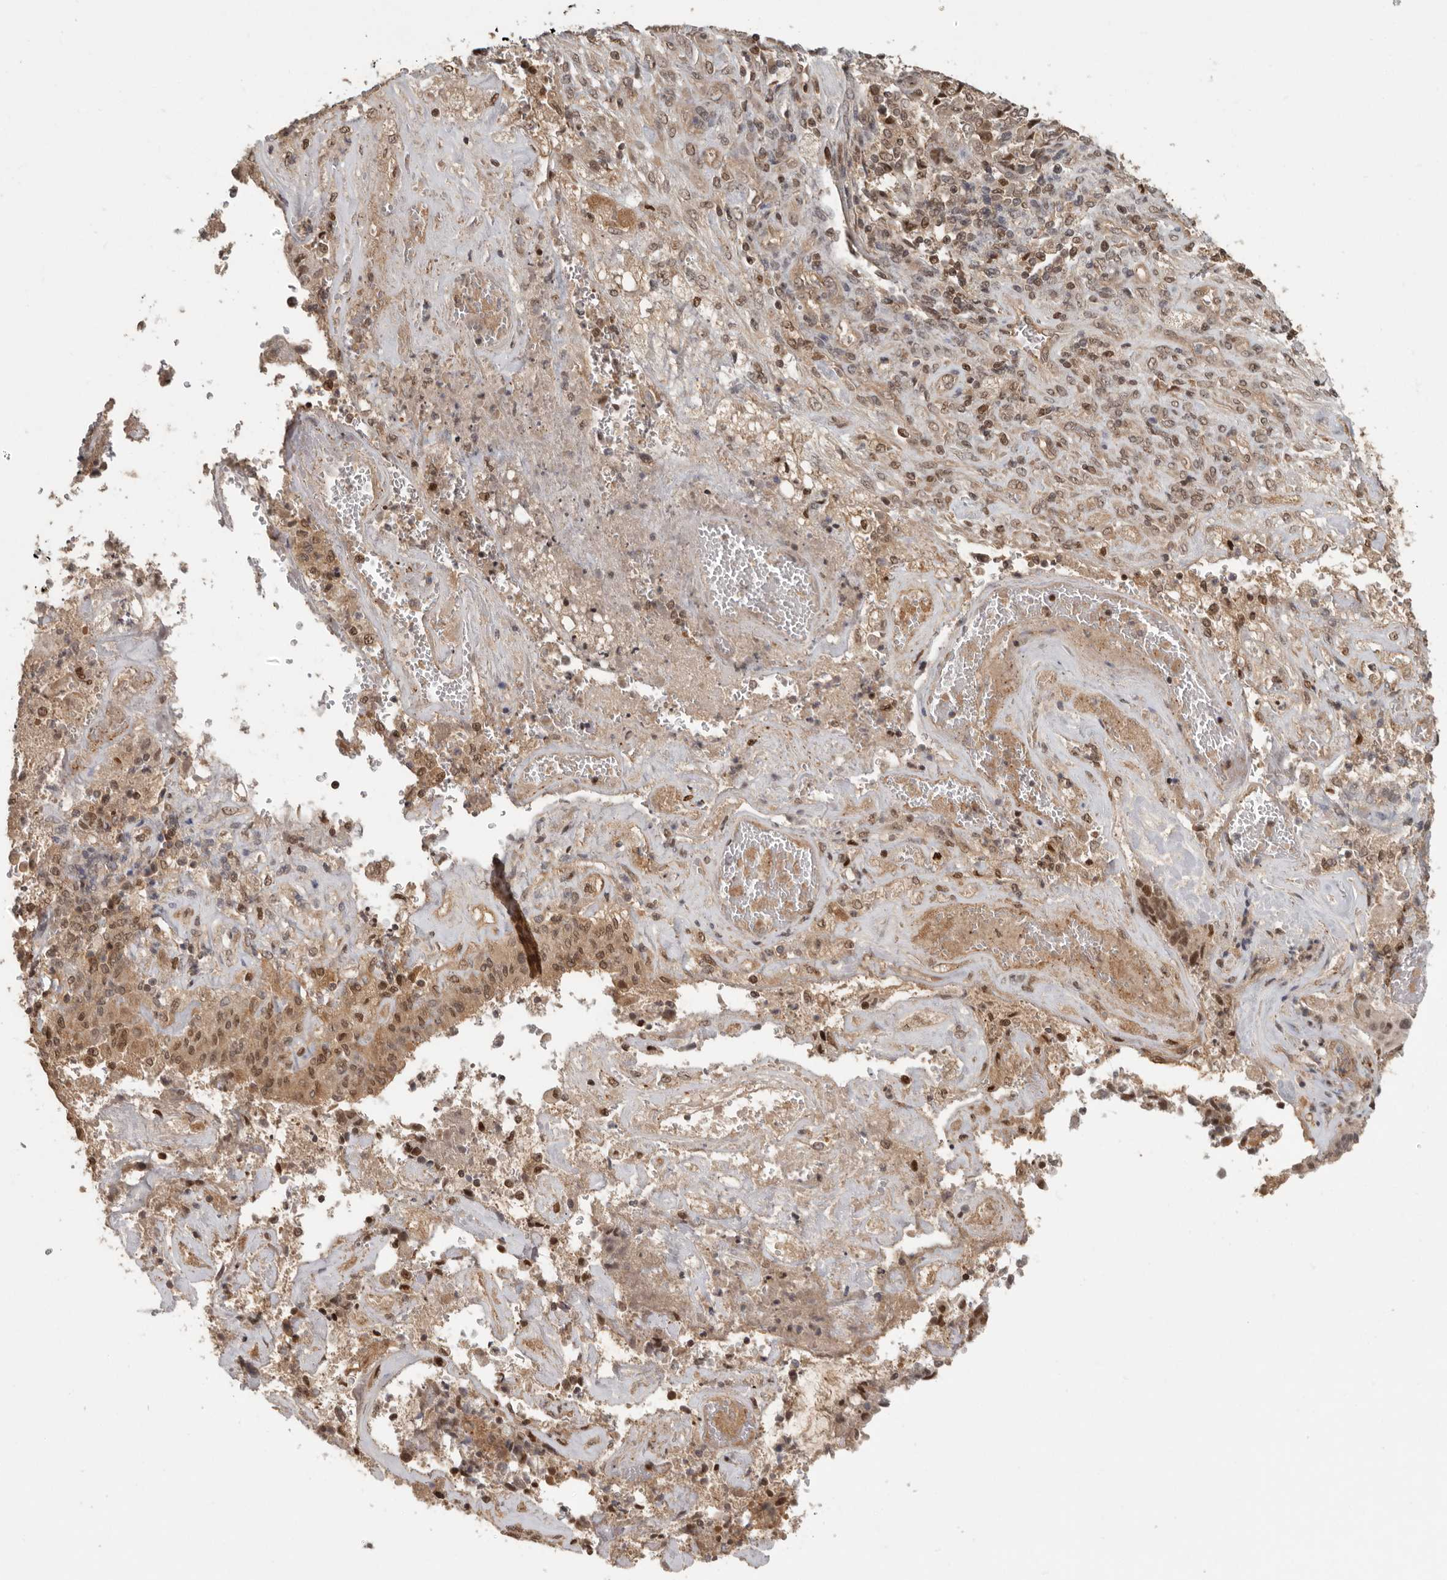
{"staining": {"intensity": "moderate", "quantity": ">75%", "location": "nuclear"}, "tissue": "endometrial cancer", "cell_type": "Tumor cells", "image_type": "cancer", "snomed": [{"axis": "morphology", "description": "Adenocarcinoma, NOS"}, {"axis": "topography", "description": "Endometrium"}], "caption": "Tumor cells exhibit medium levels of moderate nuclear expression in approximately >75% of cells in human endometrial cancer. The protein of interest is shown in brown color, while the nuclei are stained blue.", "gene": "PSMA5", "patient": {"sex": "female", "age": 80}}